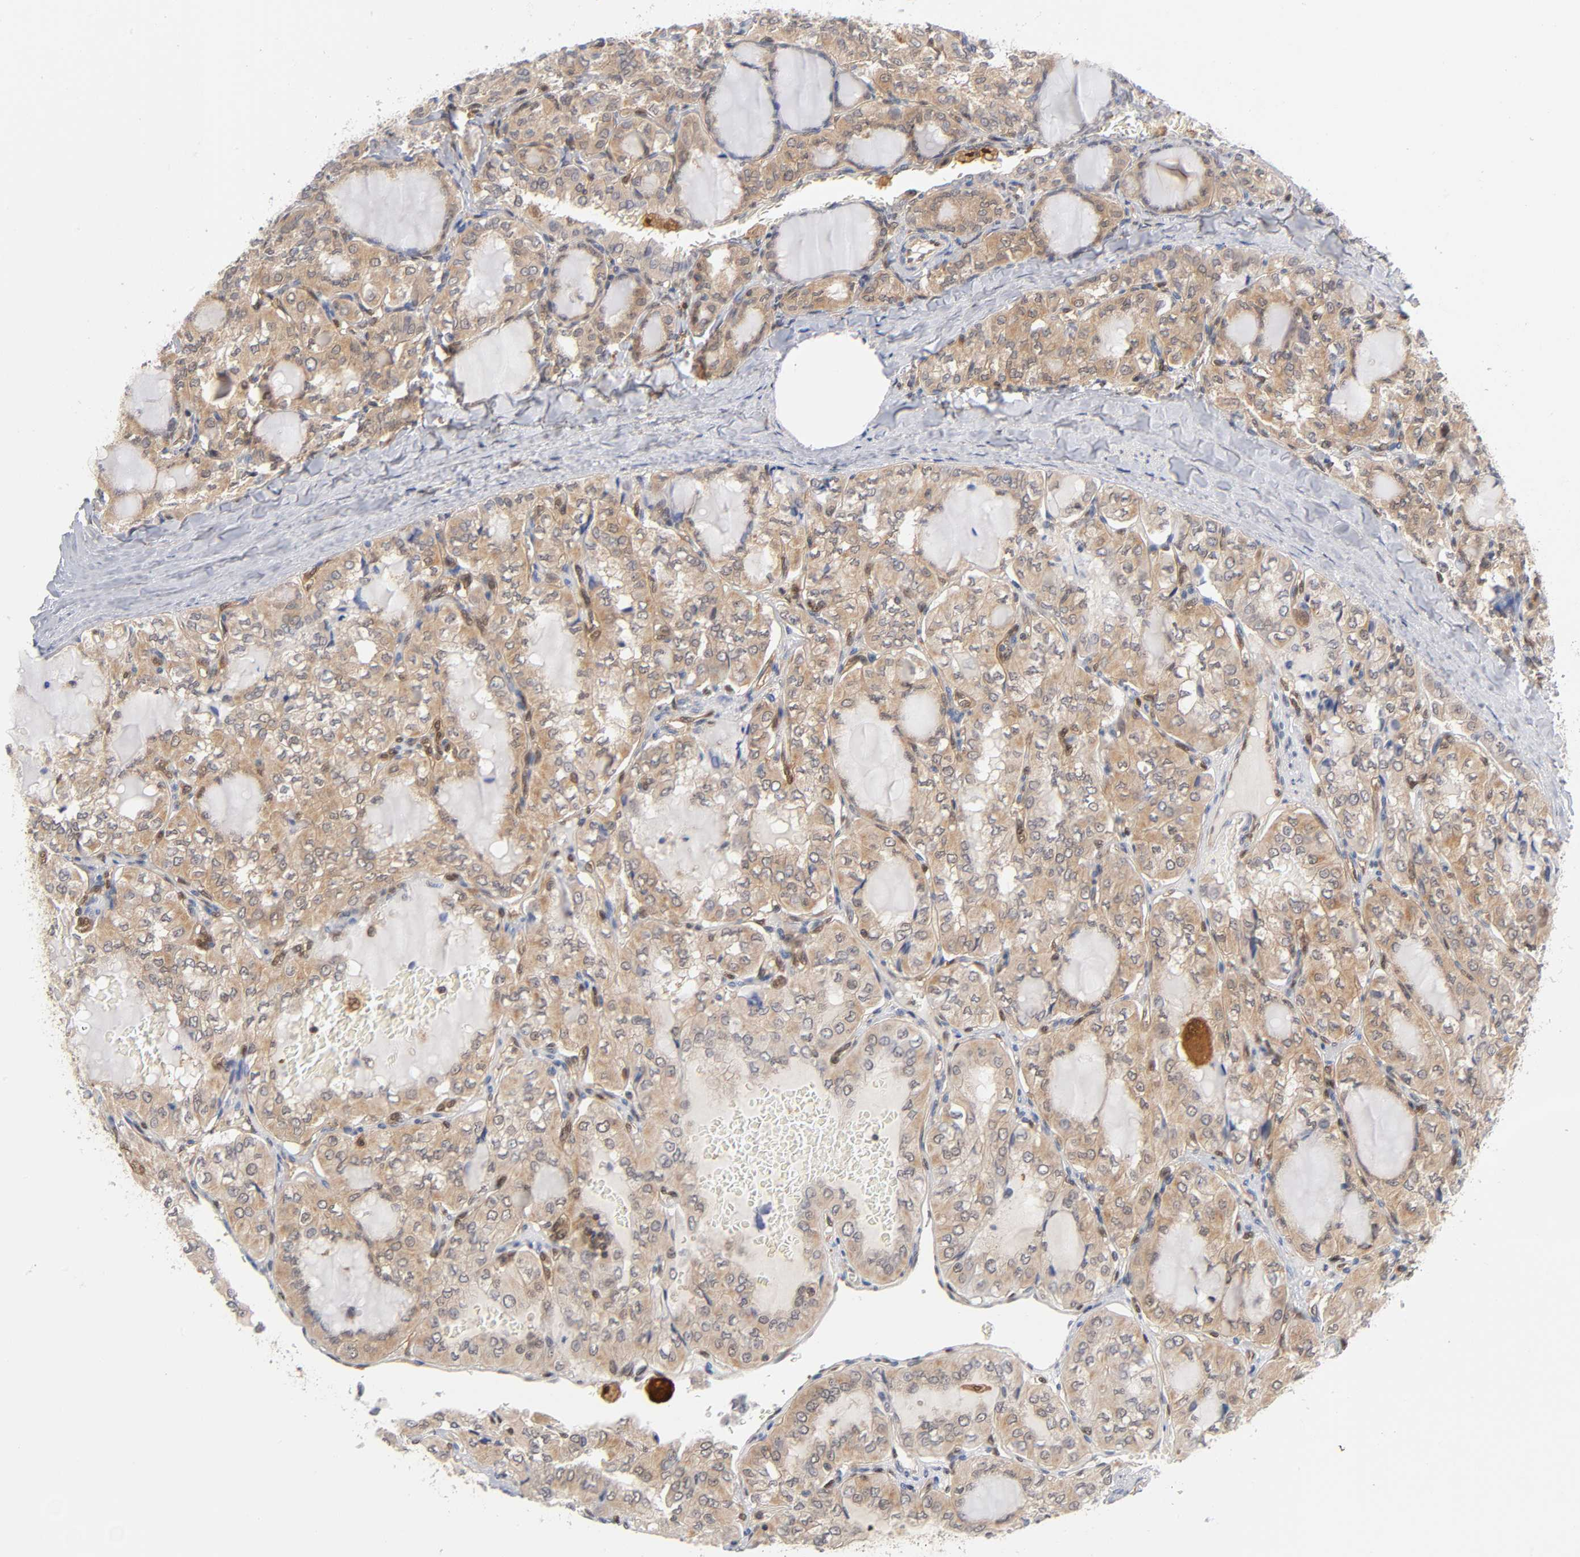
{"staining": {"intensity": "moderate", "quantity": ">75%", "location": "cytoplasmic/membranous"}, "tissue": "thyroid cancer", "cell_type": "Tumor cells", "image_type": "cancer", "snomed": [{"axis": "morphology", "description": "Papillary adenocarcinoma, NOS"}, {"axis": "topography", "description": "Thyroid gland"}], "caption": "Papillary adenocarcinoma (thyroid) tissue exhibits moderate cytoplasmic/membranous expression in approximately >75% of tumor cells, visualized by immunohistochemistry.", "gene": "DFFB", "patient": {"sex": "male", "age": 20}}